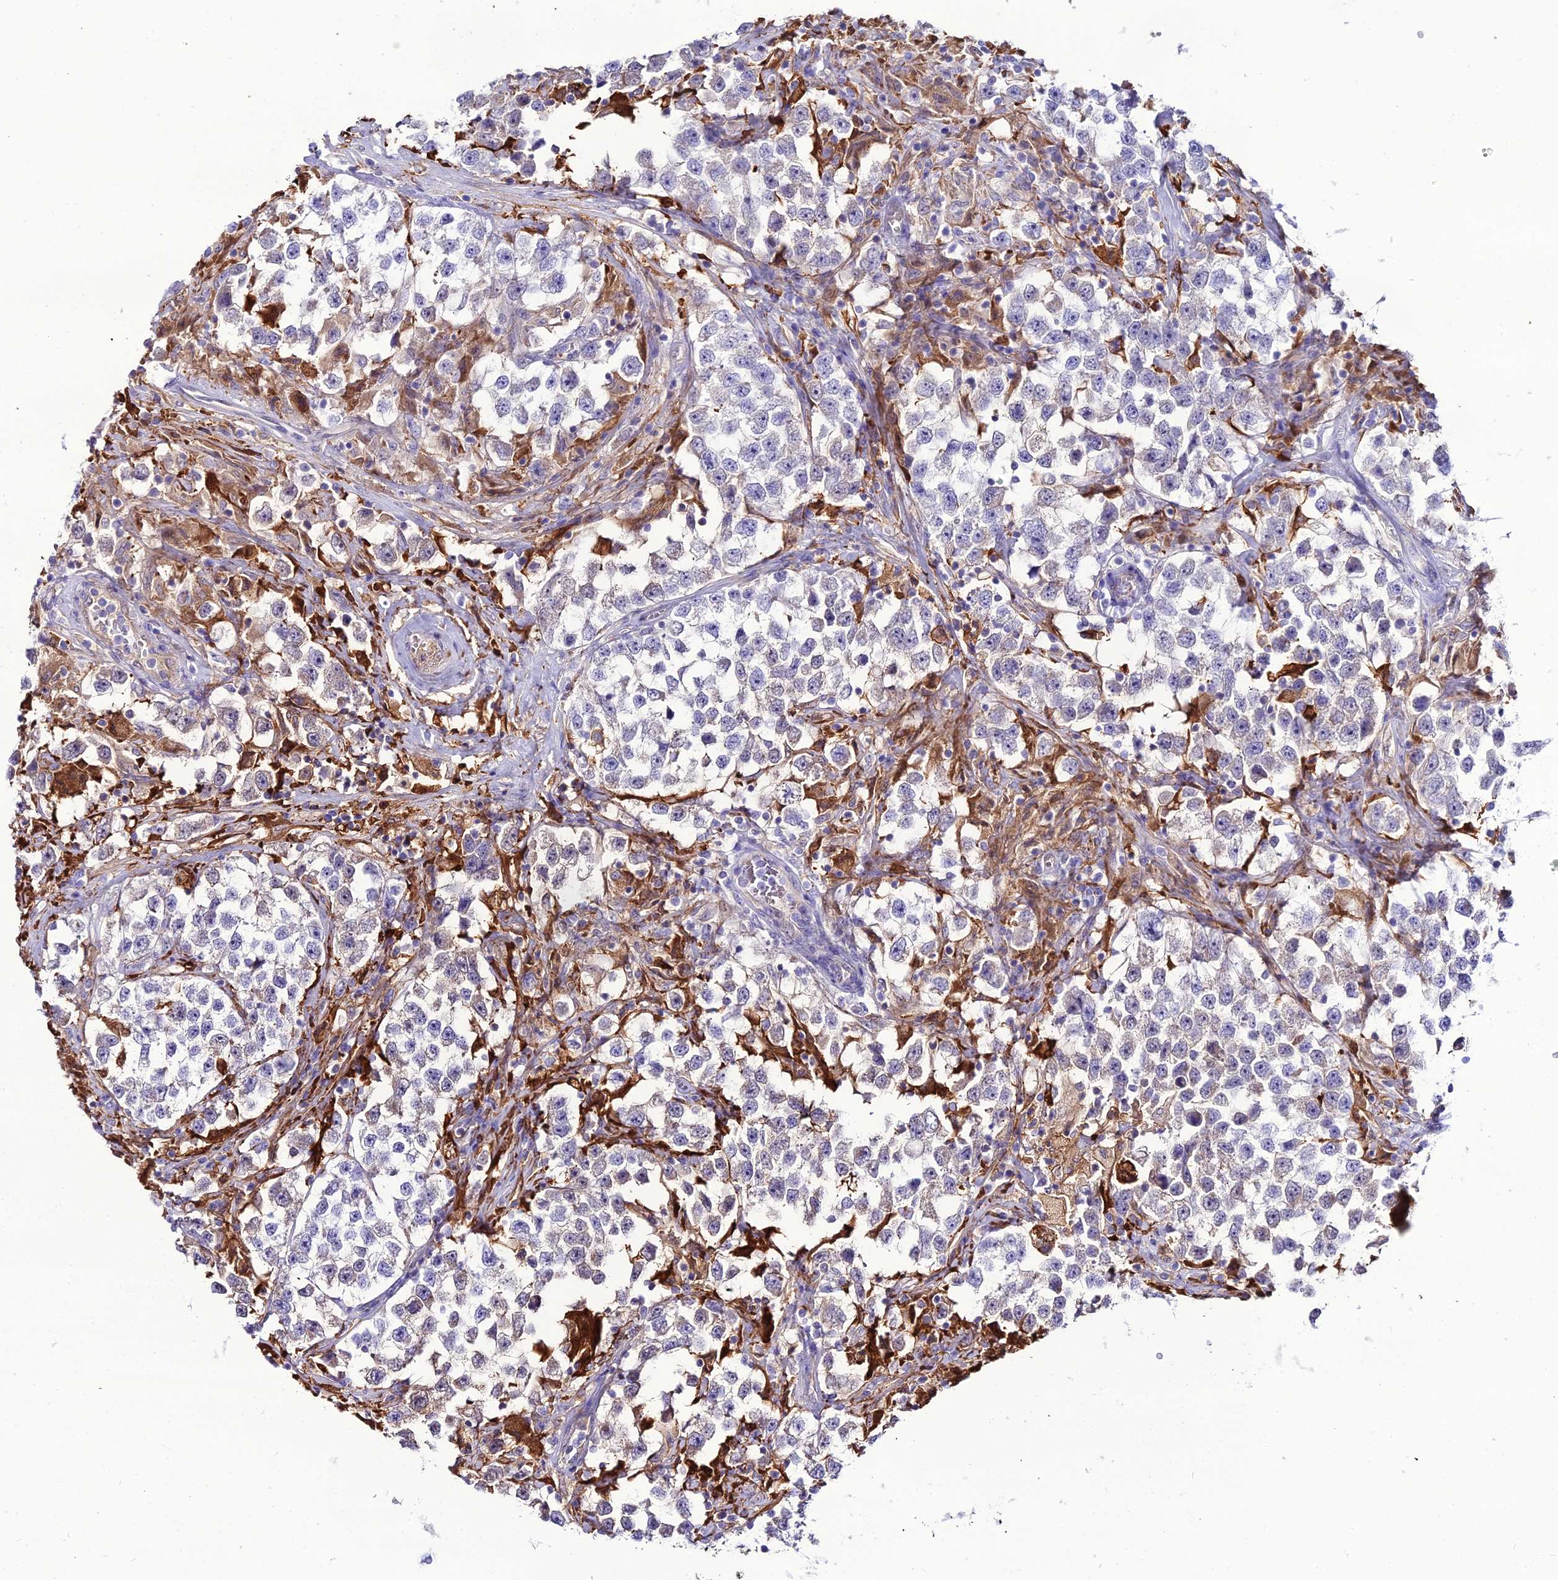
{"staining": {"intensity": "negative", "quantity": "none", "location": "none"}, "tissue": "testis cancer", "cell_type": "Tumor cells", "image_type": "cancer", "snomed": [{"axis": "morphology", "description": "Seminoma, NOS"}, {"axis": "topography", "description": "Testis"}], "caption": "High power microscopy micrograph of an immunohistochemistry histopathology image of testis cancer, revealing no significant expression in tumor cells.", "gene": "MB21D2", "patient": {"sex": "male", "age": 46}}